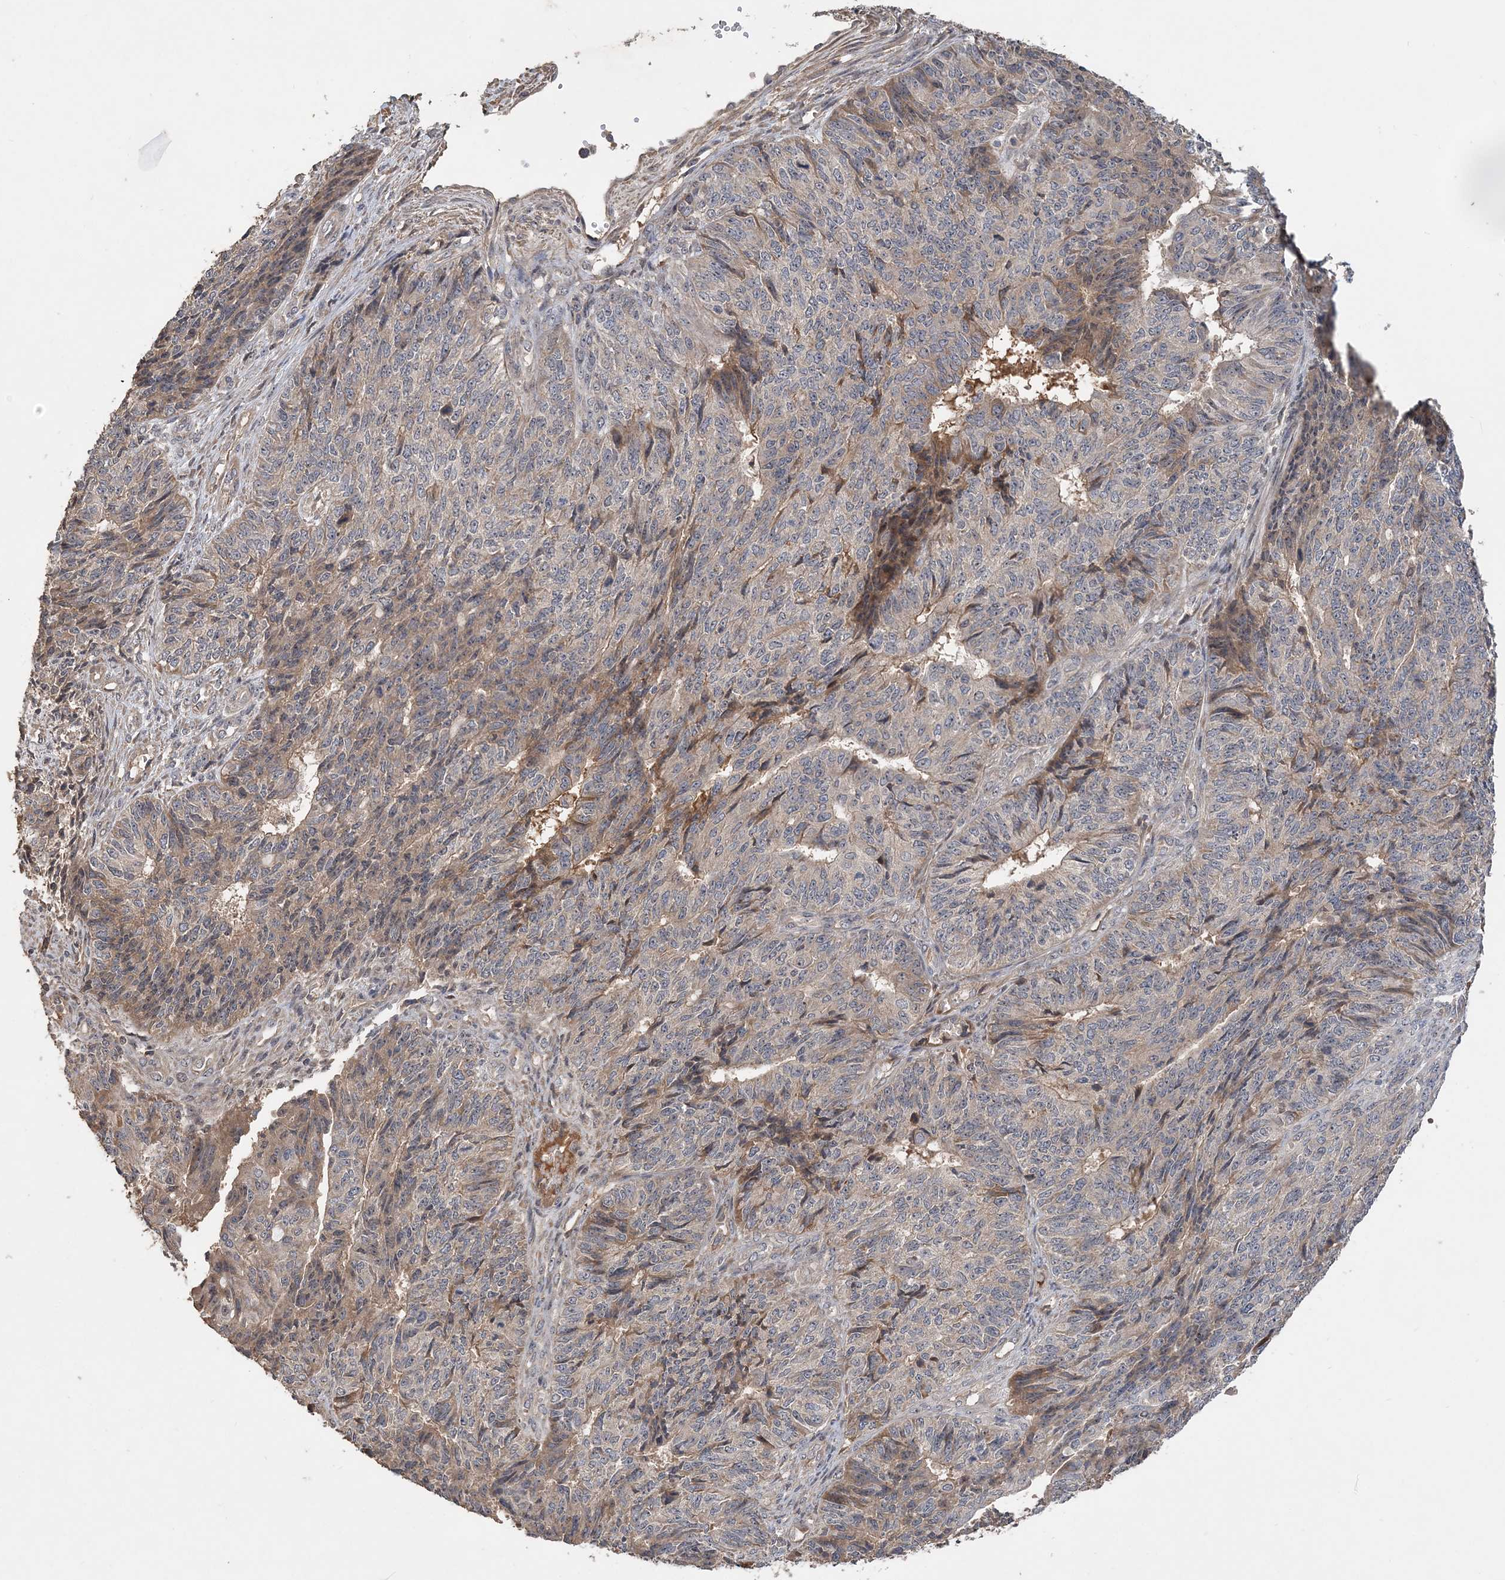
{"staining": {"intensity": "moderate", "quantity": "<25%", "location": "cytoplasmic/membranous"}, "tissue": "endometrial cancer", "cell_type": "Tumor cells", "image_type": "cancer", "snomed": [{"axis": "morphology", "description": "Adenocarcinoma, NOS"}, {"axis": "topography", "description": "Endometrium"}], "caption": "The histopathology image displays a brown stain indicating the presence of a protein in the cytoplasmic/membranous of tumor cells in endometrial cancer.", "gene": "GRINA", "patient": {"sex": "female", "age": 32}}